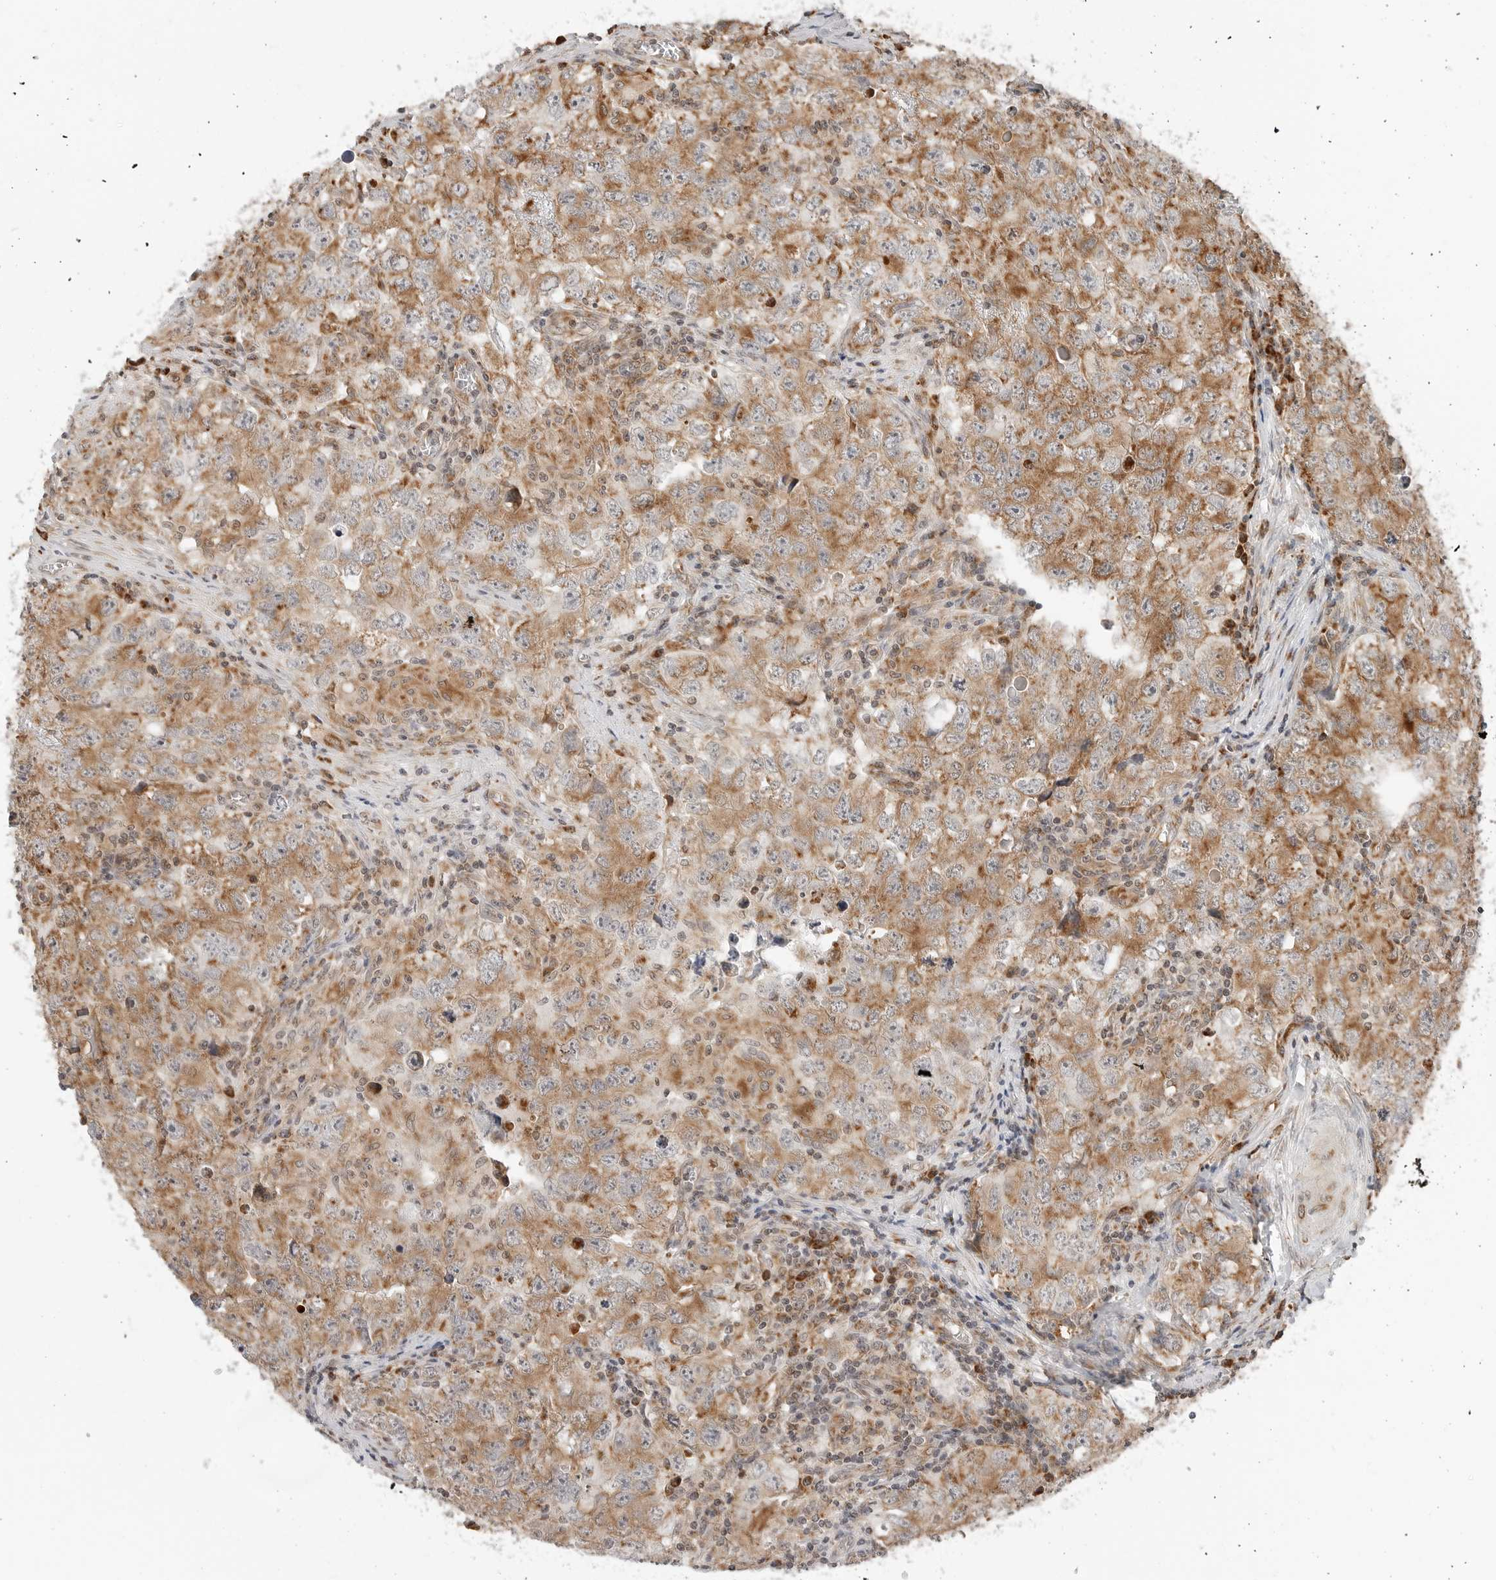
{"staining": {"intensity": "moderate", "quantity": ">75%", "location": "cytoplasmic/membranous"}, "tissue": "testis cancer", "cell_type": "Tumor cells", "image_type": "cancer", "snomed": [{"axis": "morphology", "description": "Seminoma, NOS"}, {"axis": "morphology", "description": "Carcinoma, Embryonal, NOS"}, {"axis": "topography", "description": "Testis"}], "caption": "Immunohistochemistry histopathology image of human testis embryonal carcinoma stained for a protein (brown), which reveals medium levels of moderate cytoplasmic/membranous staining in approximately >75% of tumor cells.", "gene": "POLR3GL", "patient": {"sex": "male", "age": 43}}